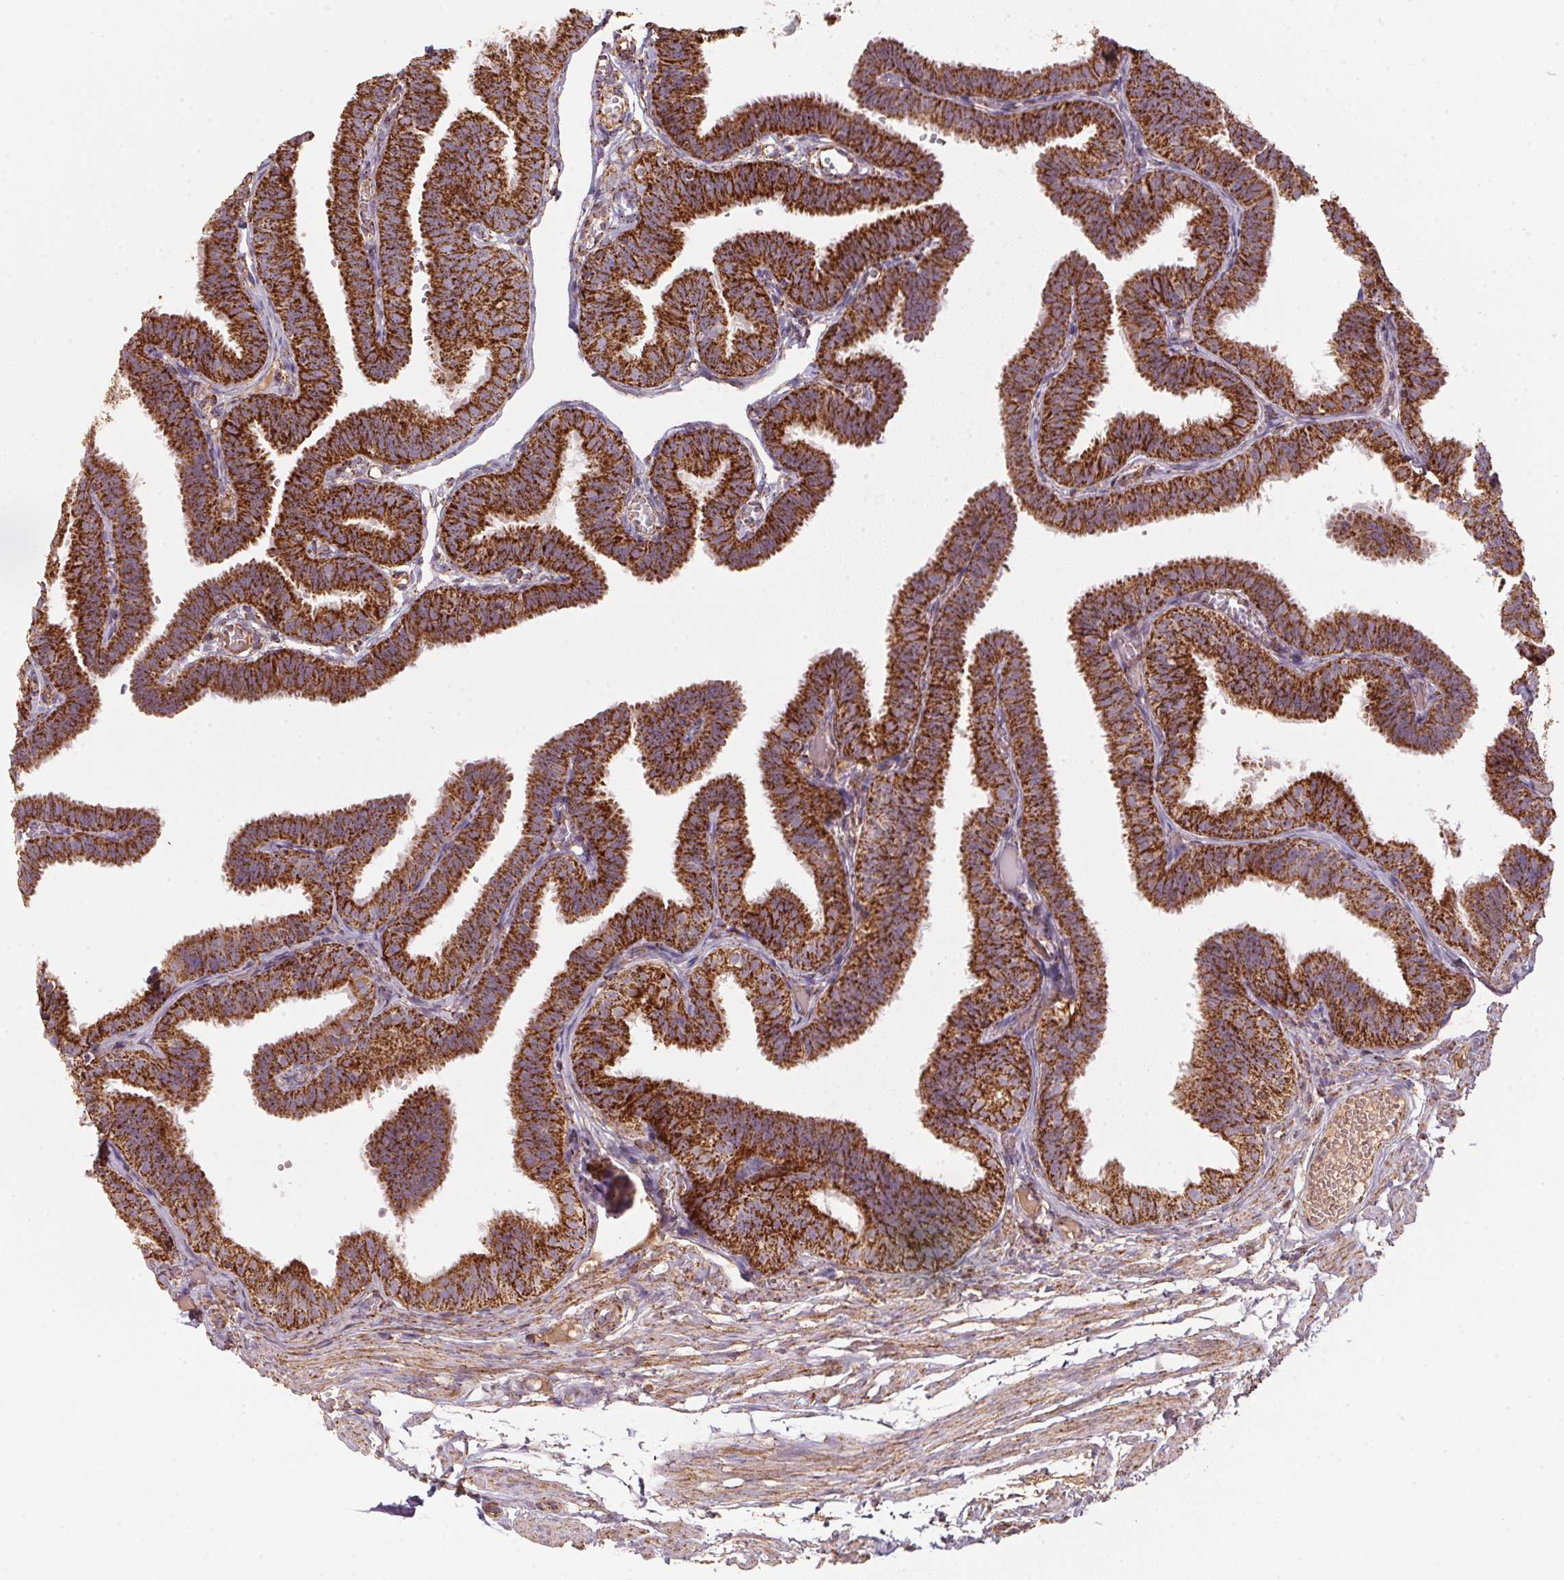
{"staining": {"intensity": "strong", "quantity": ">75%", "location": "cytoplasmic/membranous"}, "tissue": "fallopian tube", "cell_type": "Glandular cells", "image_type": "normal", "snomed": [{"axis": "morphology", "description": "Normal tissue, NOS"}, {"axis": "topography", "description": "Fallopian tube"}], "caption": "Immunohistochemical staining of benign human fallopian tube displays strong cytoplasmic/membranous protein positivity in about >75% of glandular cells. Nuclei are stained in blue.", "gene": "NDUFS2", "patient": {"sex": "female", "age": 25}}